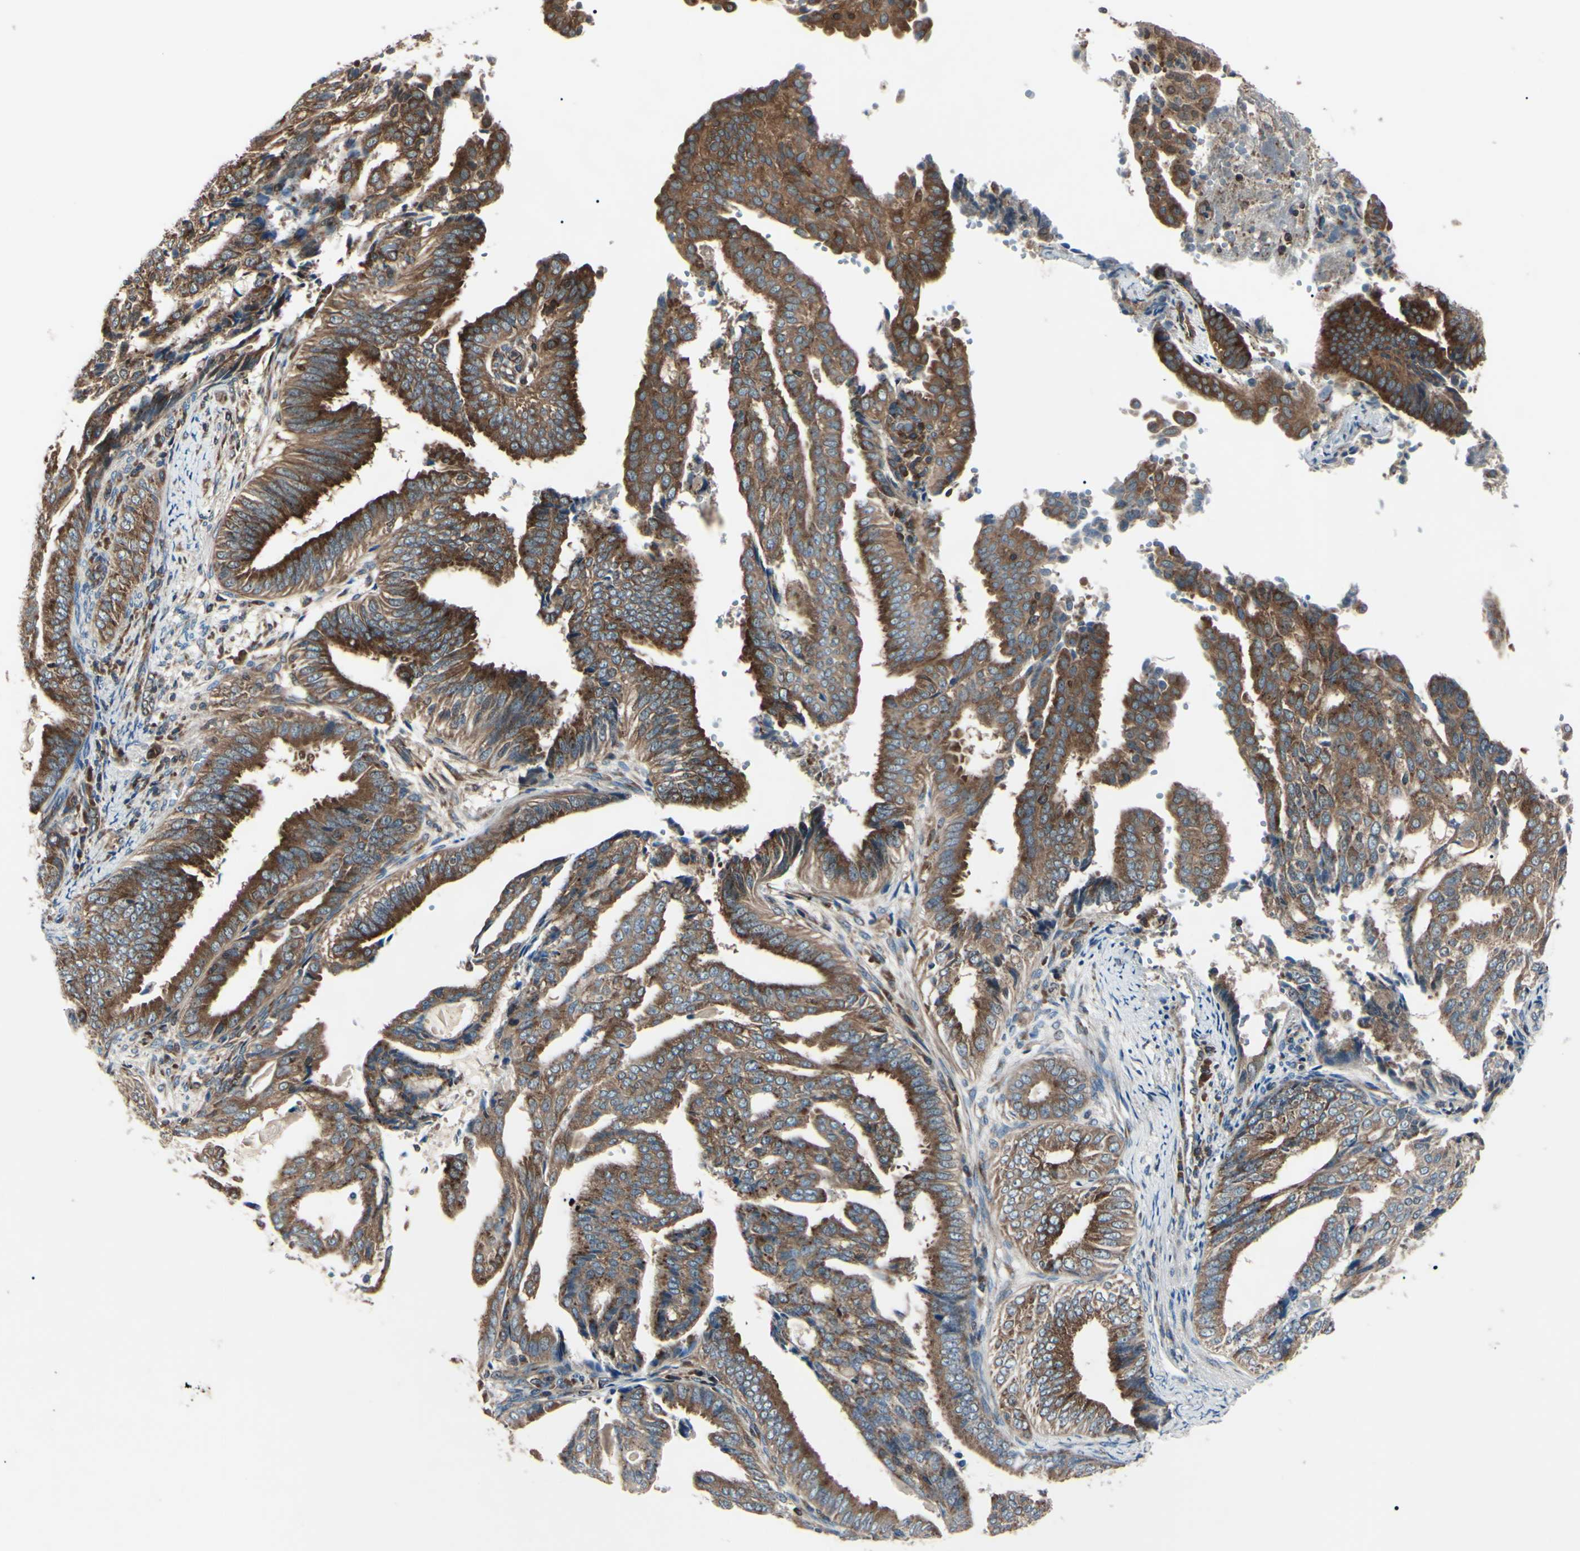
{"staining": {"intensity": "strong", "quantity": ">75%", "location": "cytoplasmic/membranous"}, "tissue": "endometrial cancer", "cell_type": "Tumor cells", "image_type": "cancer", "snomed": [{"axis": "morphology", "description": "Adenocarcinoma, NOS"}, {"axis": "topography", "description": "Endometrium"}], "caption": "IHC micrograph of neoplastic tissue: human endometrial adenocarcinoma stained using IHC demonstrates high levels of strong protein expression localized specifically in the cytoplasmic/membranous of tumor cells, appearing as a cytoplasmic/membranous brown color.", "gene": "MAPRE1", "patient": {"sex": "female", "age": 58}}